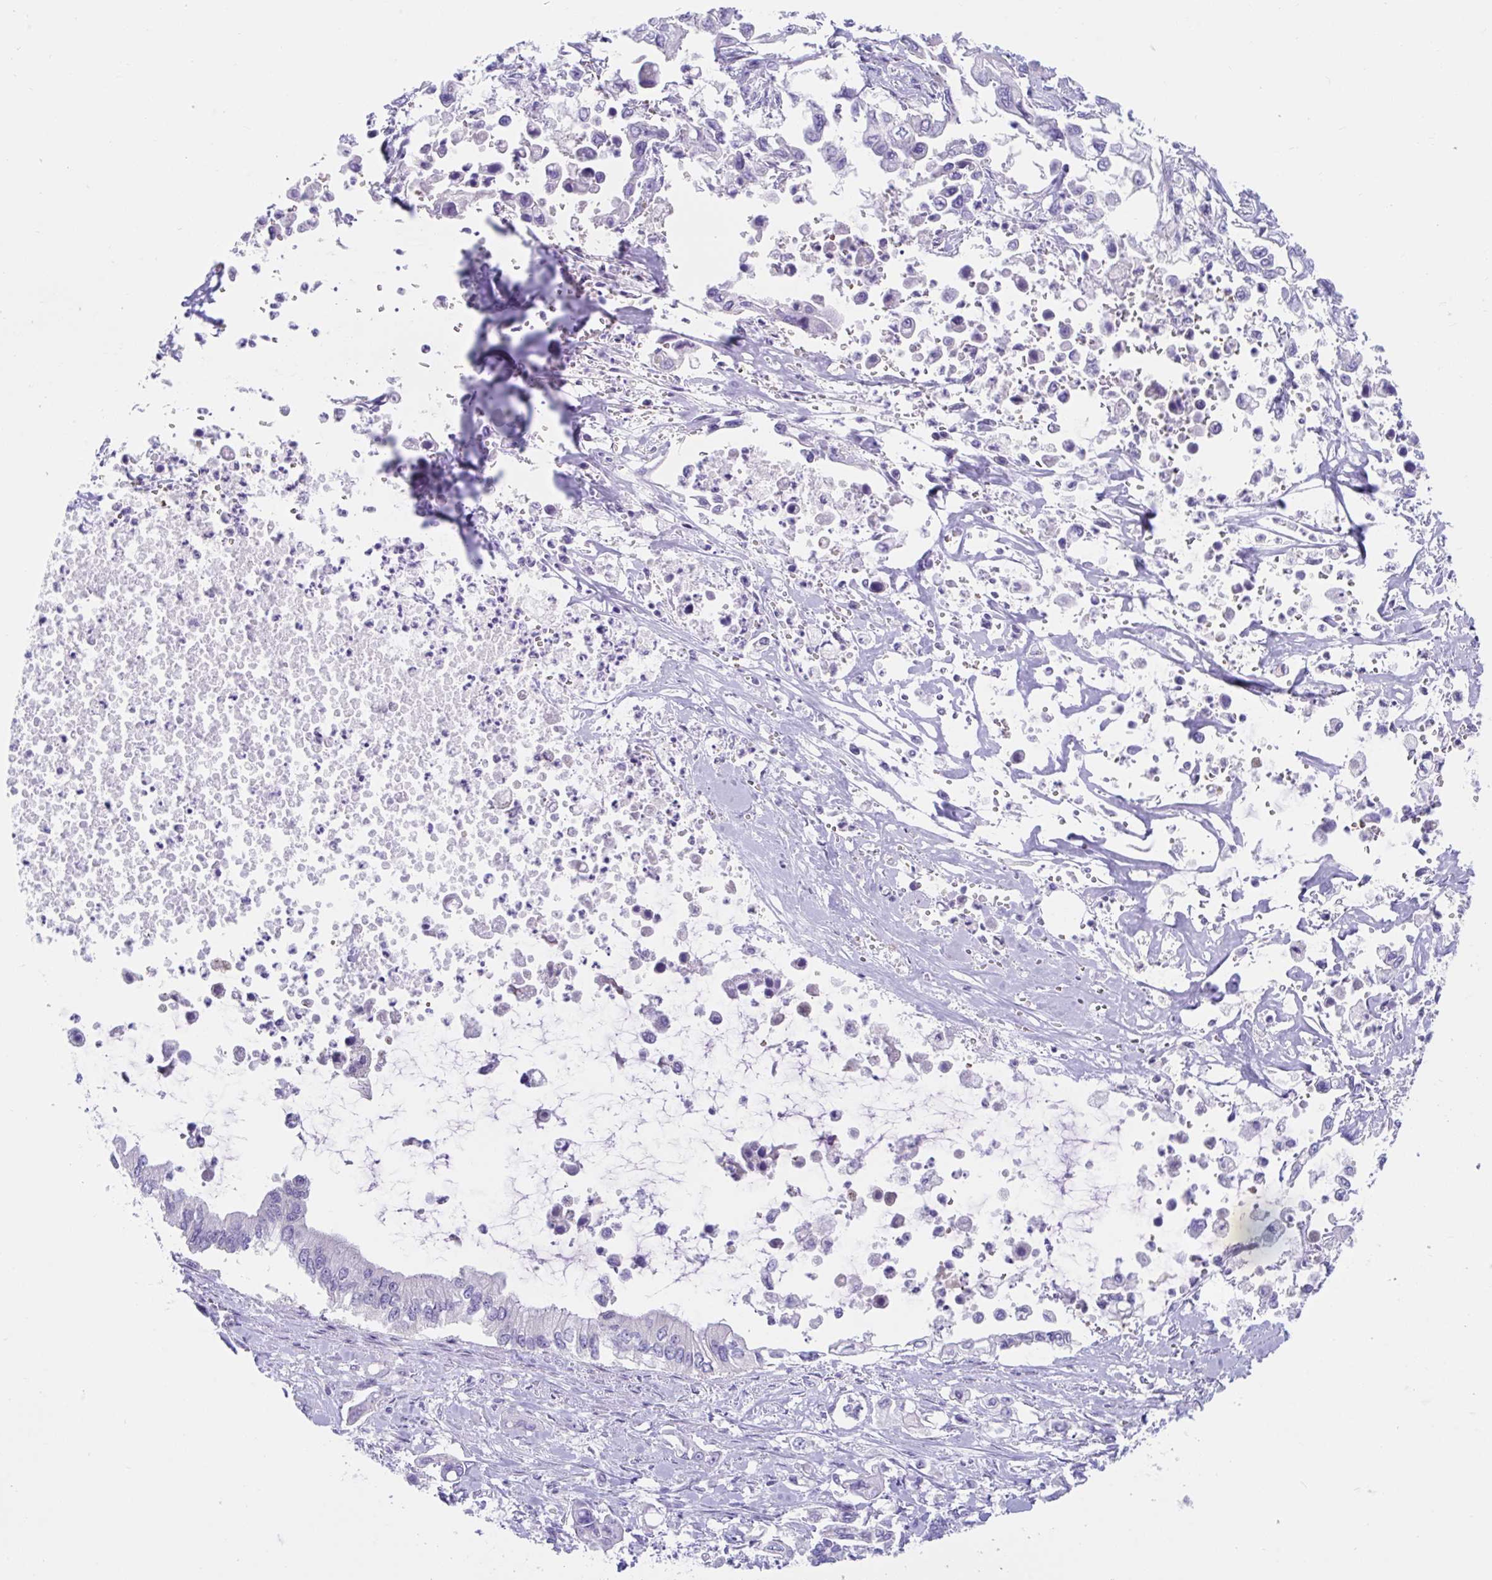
{"staining": {"intensity": "negative", "quantity": "none", "location": "none"}, "tissue": "pancreatic cancer", "cell_type": "Tumor cells", "image_type": "cancer", "snomed": [{"axis": "morphology", "description": "Adenocarcinoma, NOS"}, {"axis": "topography", "description": "Pancreas"}], "caption": "A micrograph of adenocarcinoma (pancreatic) stained for a protein reveals no brown staining in tumor cells.", "gene": "TTC30B", "patient": {"sex": "male", "age": 61}}